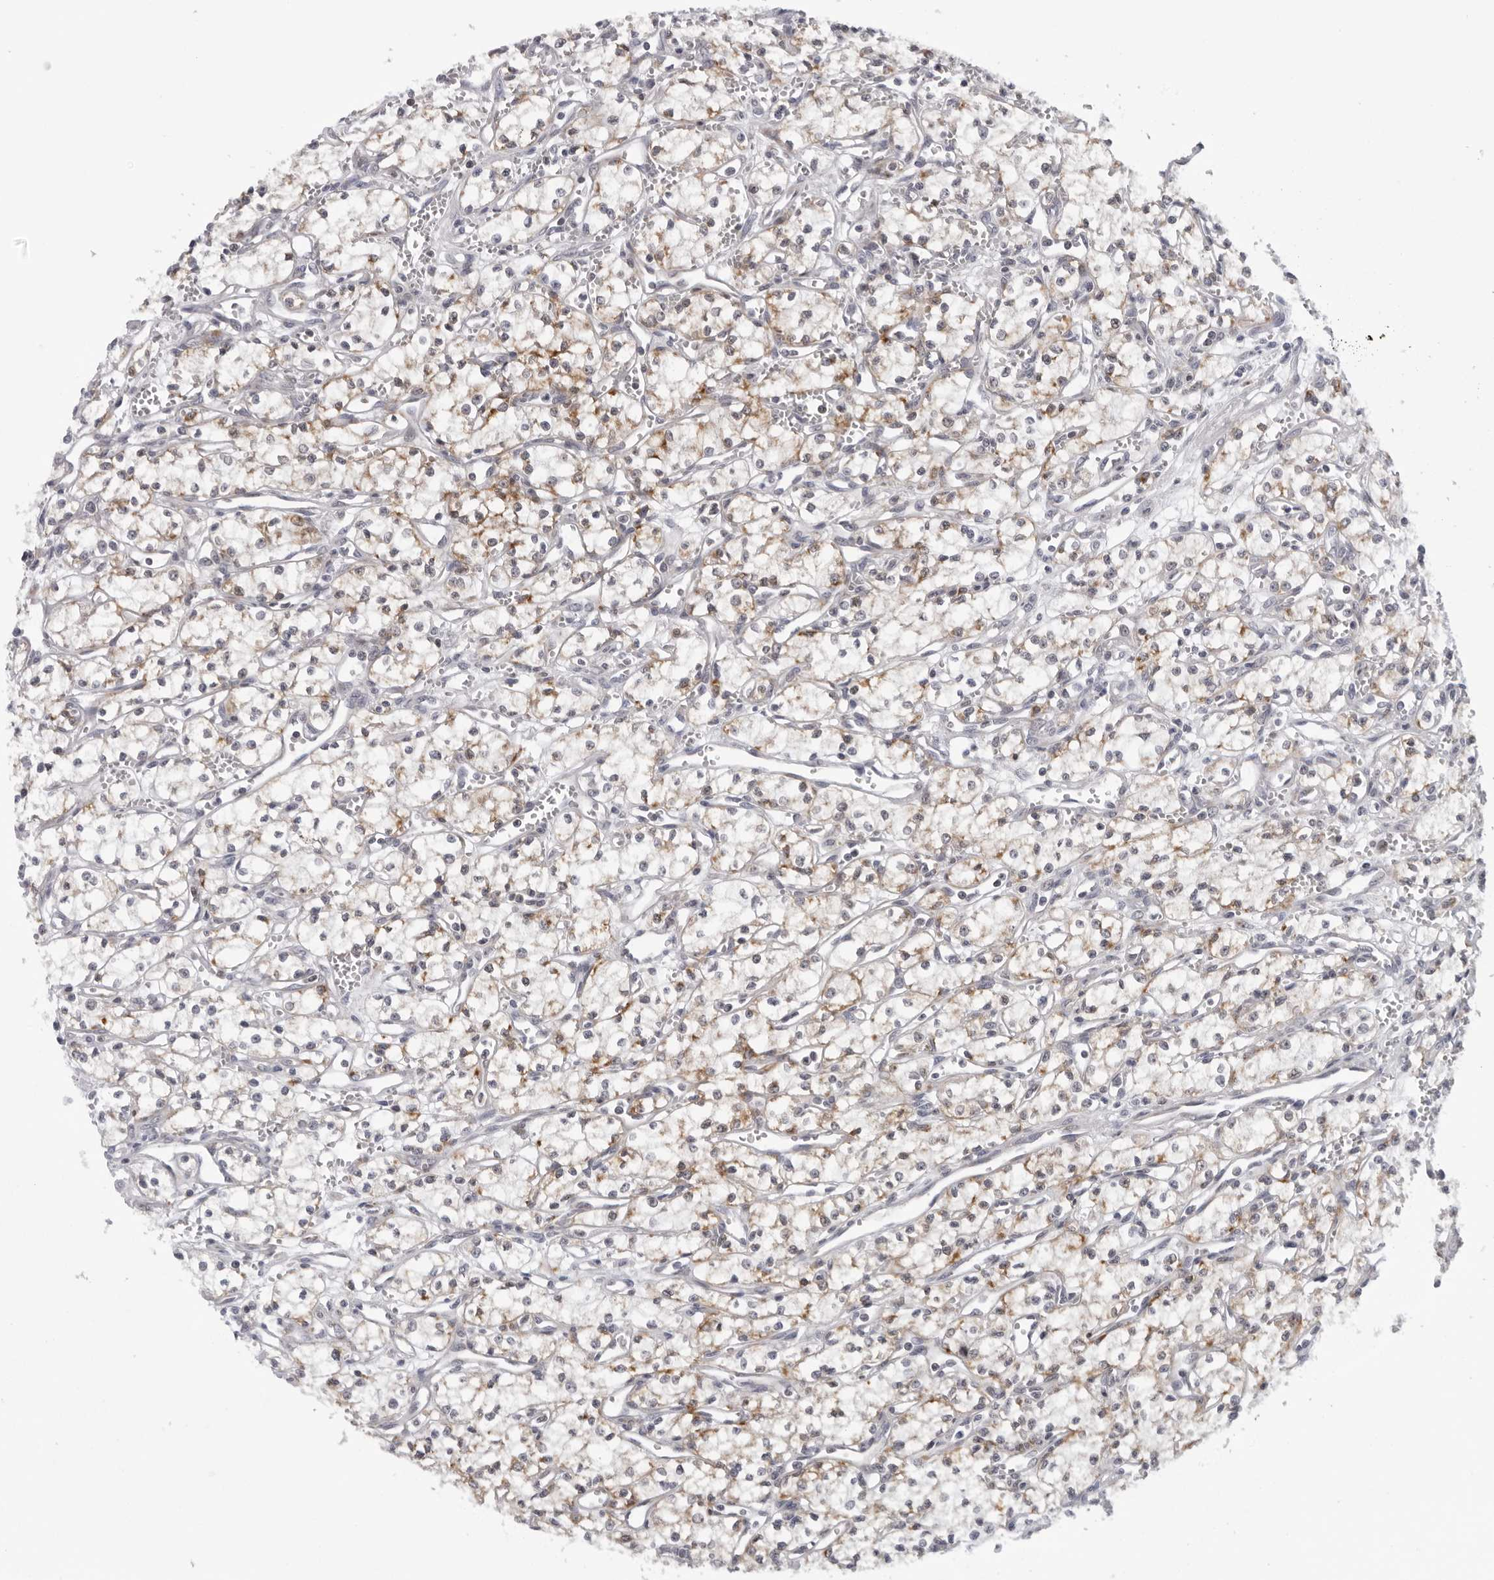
{"staining": {"intensity": "weak", "quantity": "25%-75%", "location": "cytoplasmic/membranous"}, "tissue": "renal cancer", "cell_type": "Tumor cells", "image_type": "cancer", "snomed": [{"axis": "morphology", "description": "Adenocarcinoma, NOS"}, {"axis": "topography", "description": "Kidney"}], "caption": "An image of adenocarcinoma (renal) stained for a protein displays weak cytoplasmic/membranous brown staining in tumor cells.", "gene": "CPT2", "patient": {"sex": "male", "age": 59}}